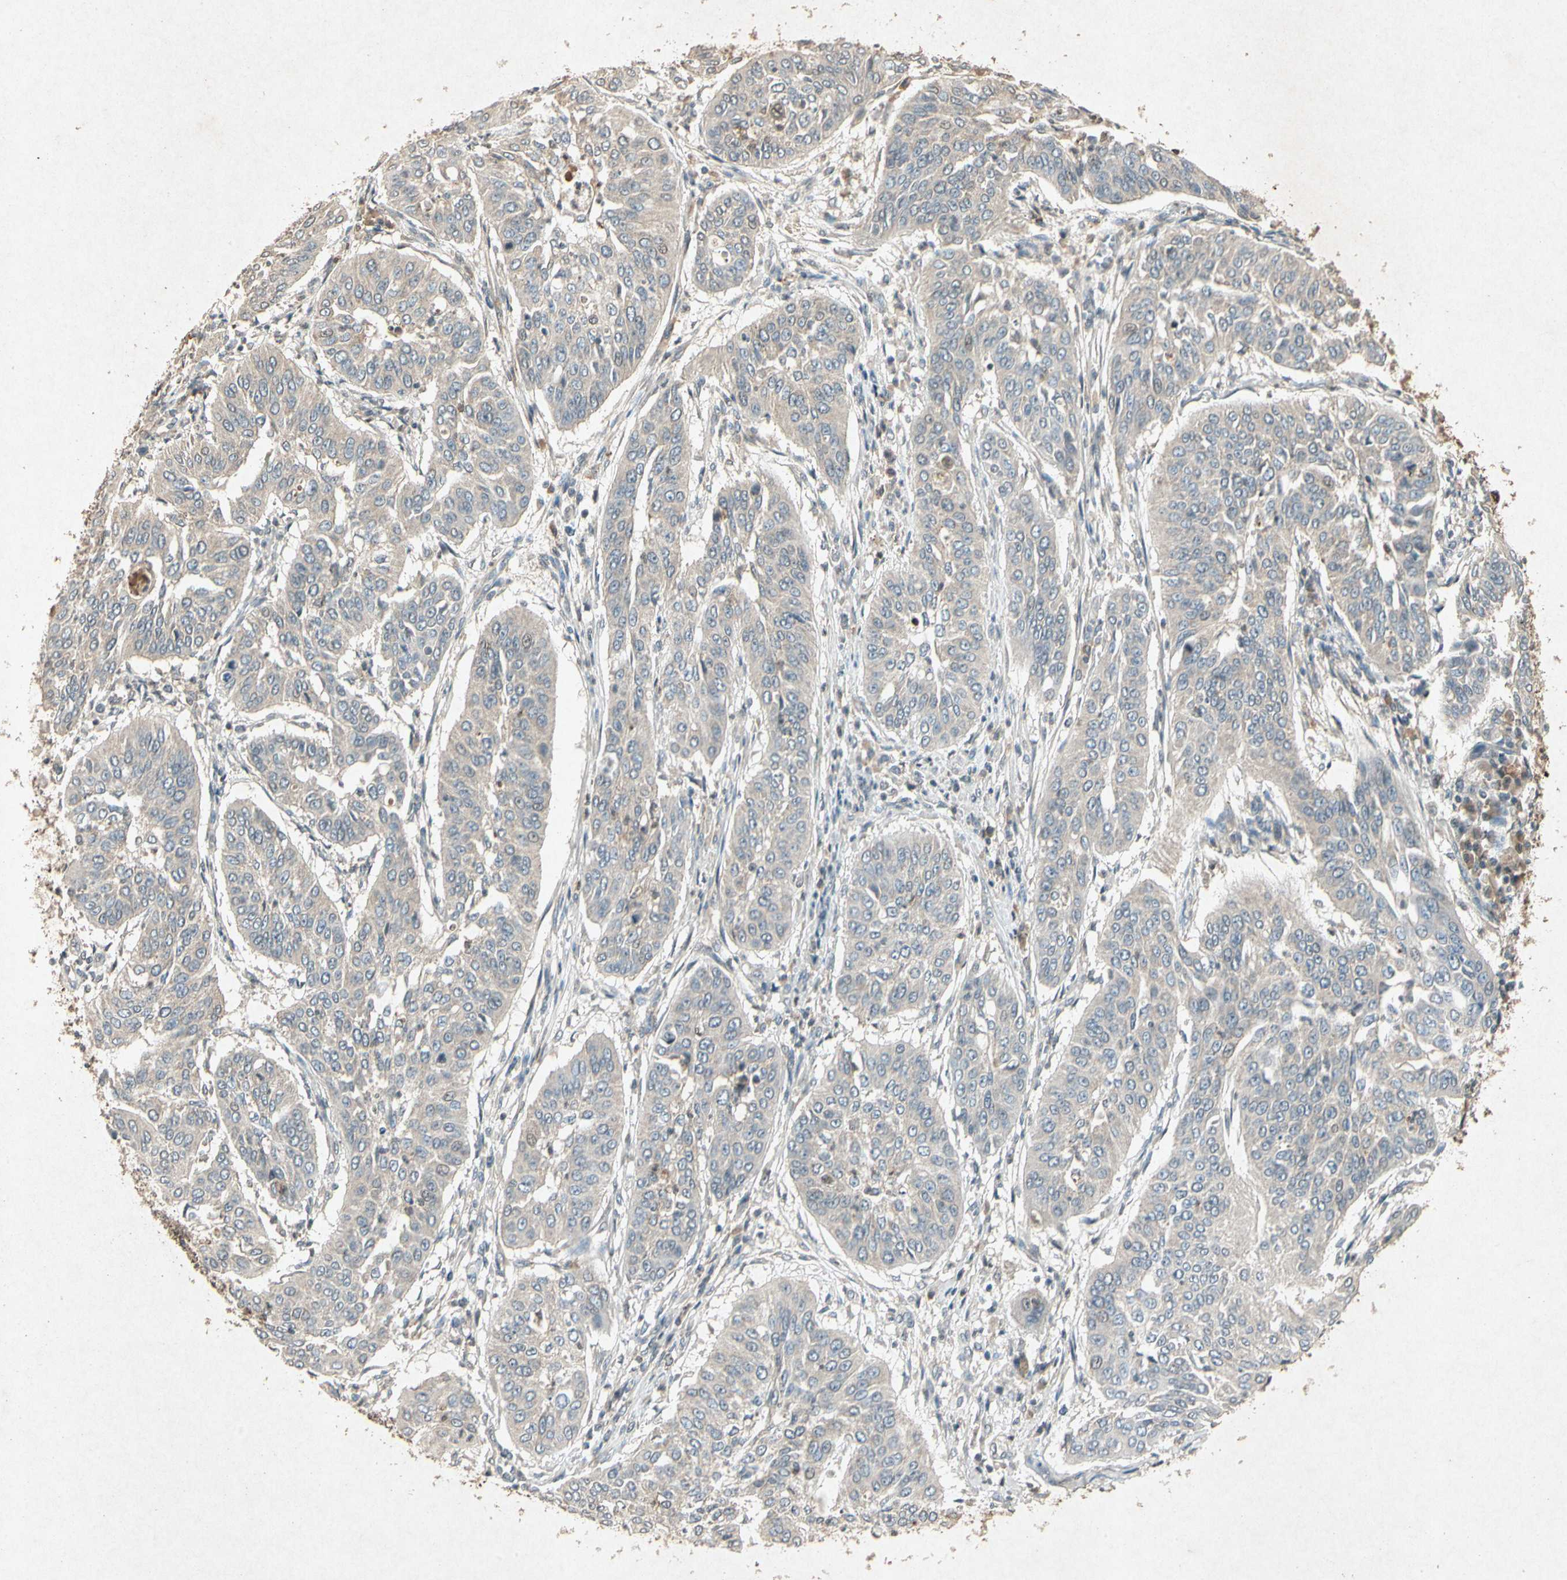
{"staining": {"intensity": "weak", "quantity": ">75%", "location": "cytoplasmic/membranous"}, "tissue": "cervical cancer", "cell_type": "Tumor cells", "image_type": "cancer", "snomed": [{"axis": "morphology", "description": "Normal tissue, NOS"}, {"axis": "morphology", "description": "Squamous cell carcinoma, NOS"}, {"axis": "topography", "description": "Cervix"}], "caption": "Immunohistochemistry (DAB (3,3'-diaminobenzidine)) staining of human cervical cancer (squamous cell carcinoma) demonstrates weak cytoplasmic/membranous protein staining in approximately >75% of tumor cells.", "gene": "MSRB1", "patient": {"sex": "female", "age": 39}}